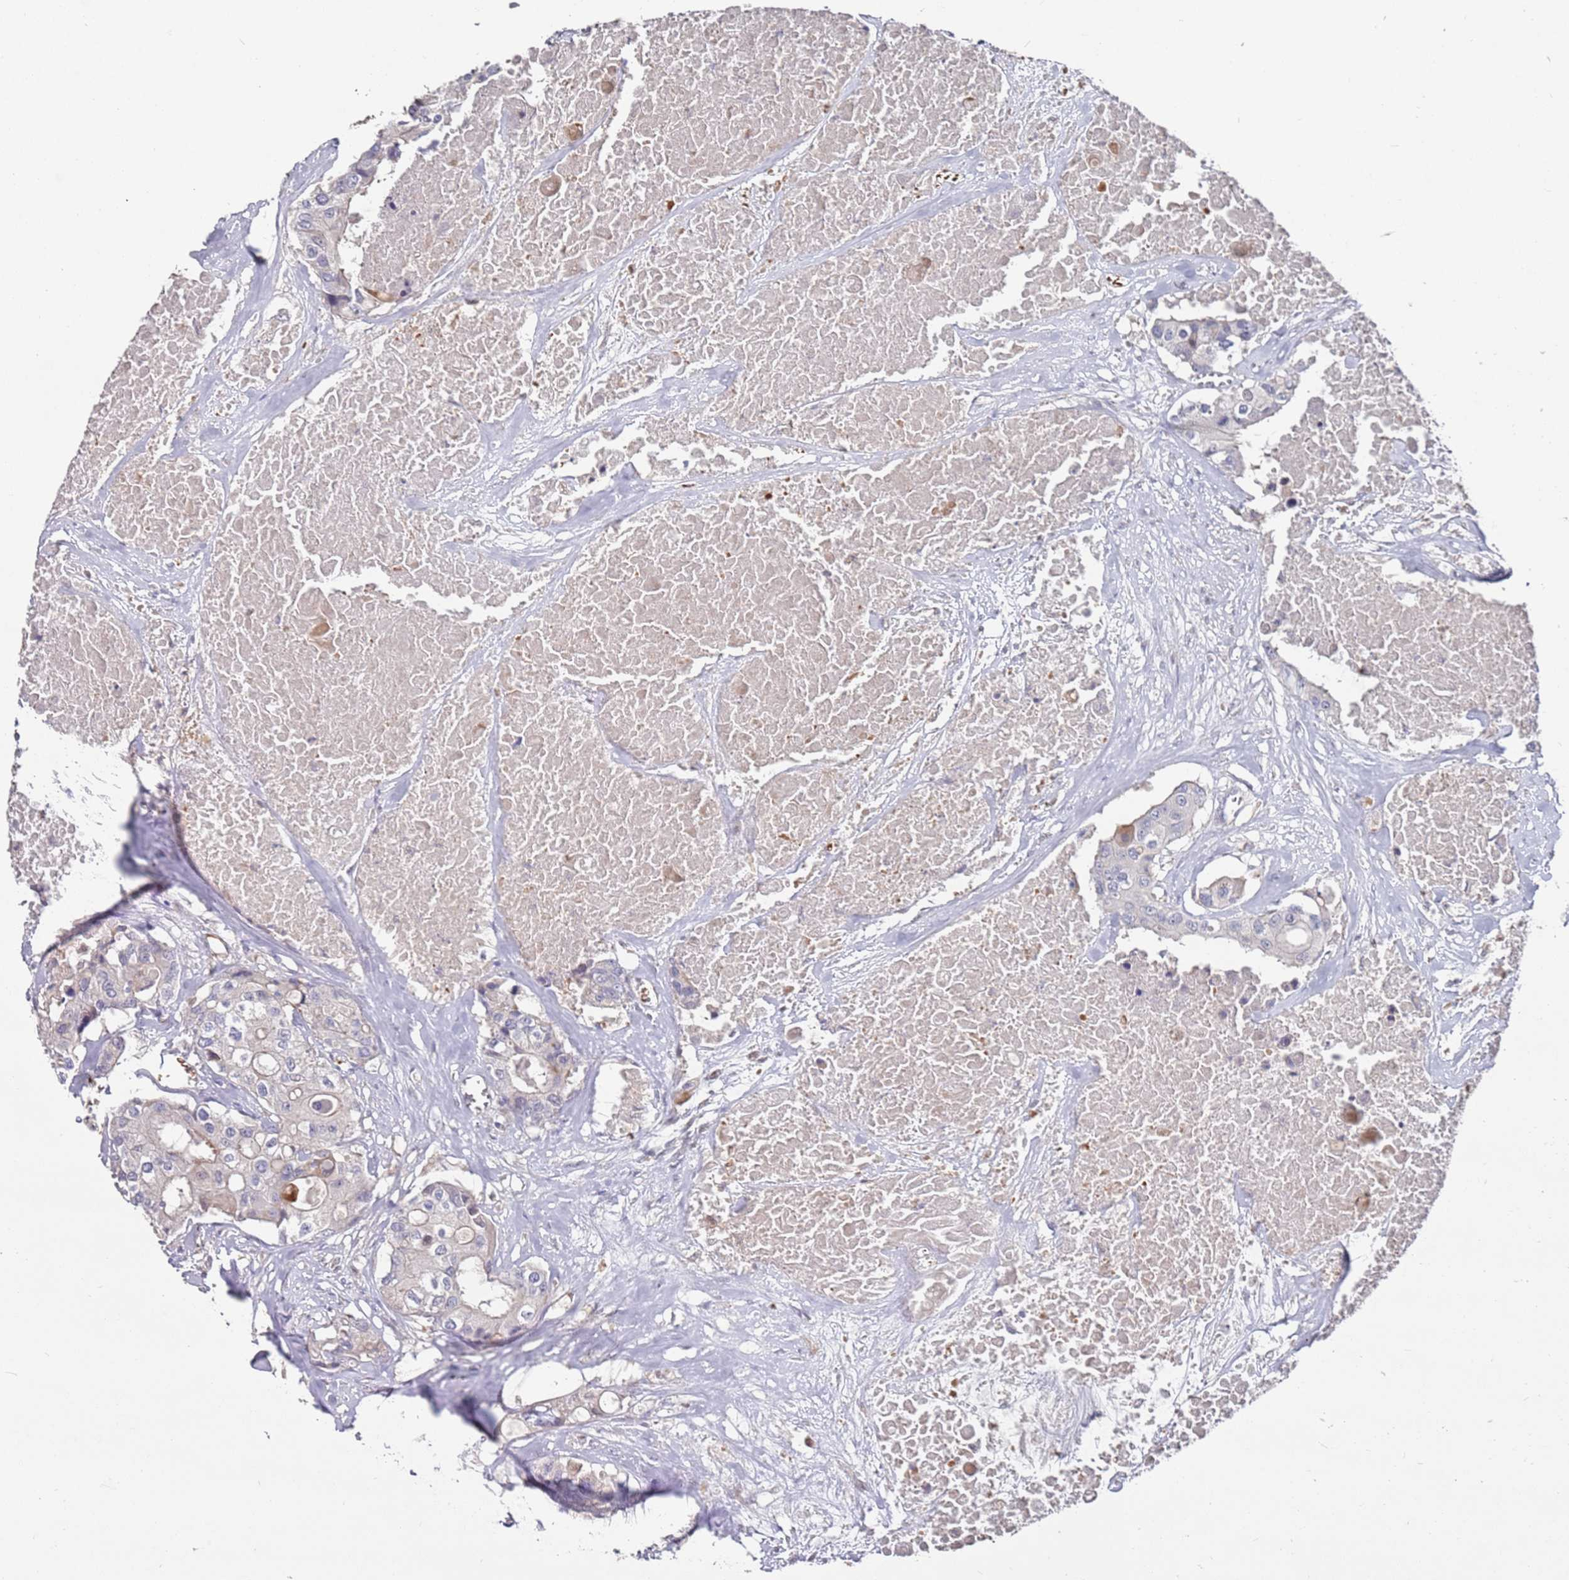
{"staining": {"intensity": "negative", "quantity": "none", "location": "none"}, "tissue": "colorectal cancer", "cell_type": "Tumor cells", "image_type": "cancer", "snomed": [{"axis": "morphology", "description": "Adenocarcinoma, NOS"}, {"axis": "topography", "description": "Colon"}], "caption": "Immunohistochemical staining of human colorectal adenocarcinoma shows no significant positivity in tumor cells.", "gene": "LACC1", "patient": {"sex": "male", "age": 77}}